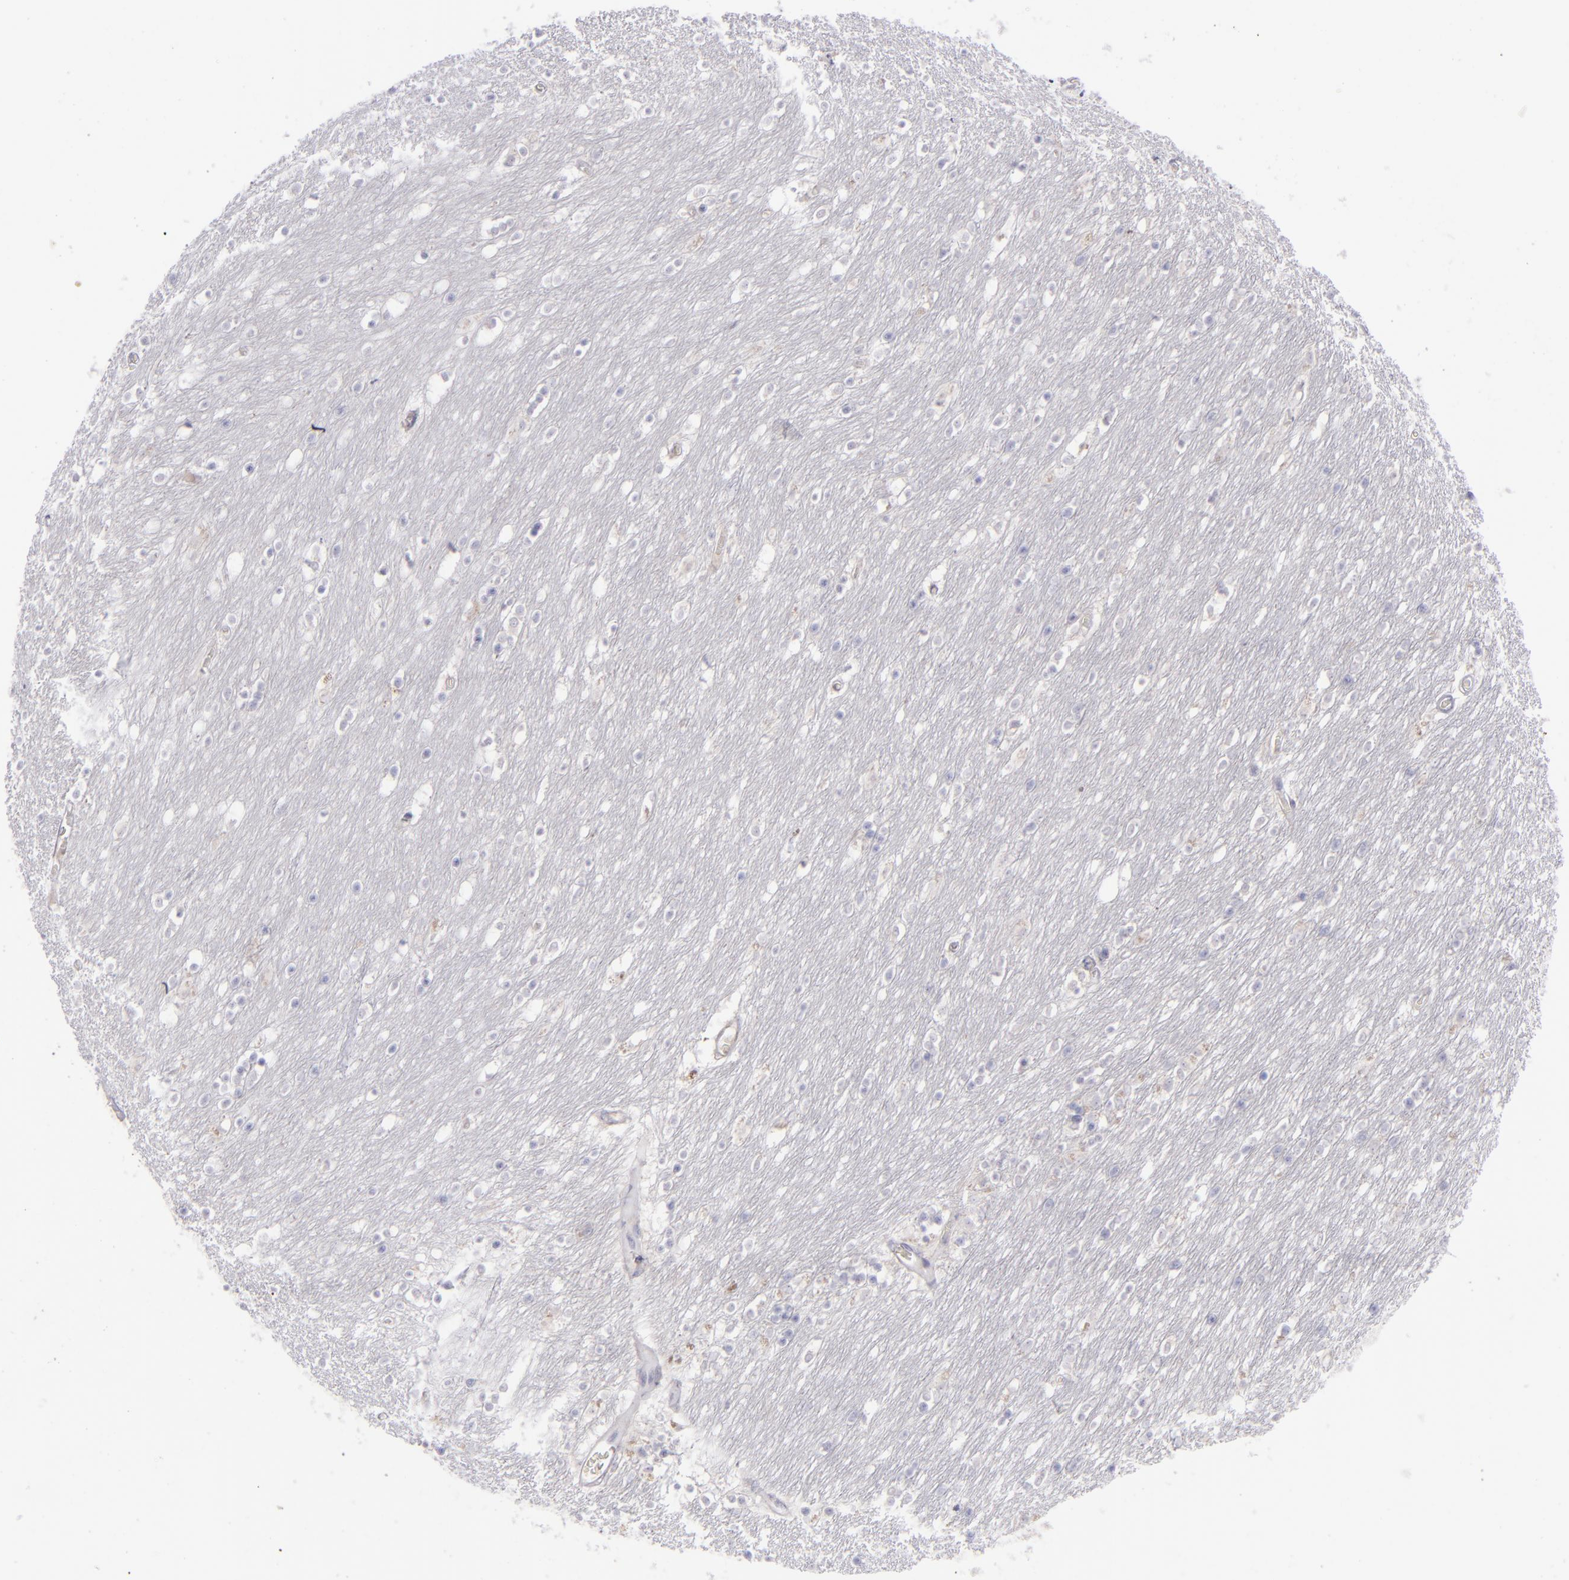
{"staining": {"intensity": "negative", "quantity": "none", "location": "none"}, "tissue": "caudate", "cell_type": "Glial cells", "image_type": "normal", "snomed": [{"axis": "morphology", "description": "Normal tissue, NOS"}, {"axis": "topography", "description": "Lateral ventricle wall"}], "caption": "High power microscopy photomicrograph of an immunohistochemistry histopathology image of unremarkable caudate, revealing no significant positivity in glial cells.", "gene": "EVPL", "patient": {"sex": "female", "age": 54}}